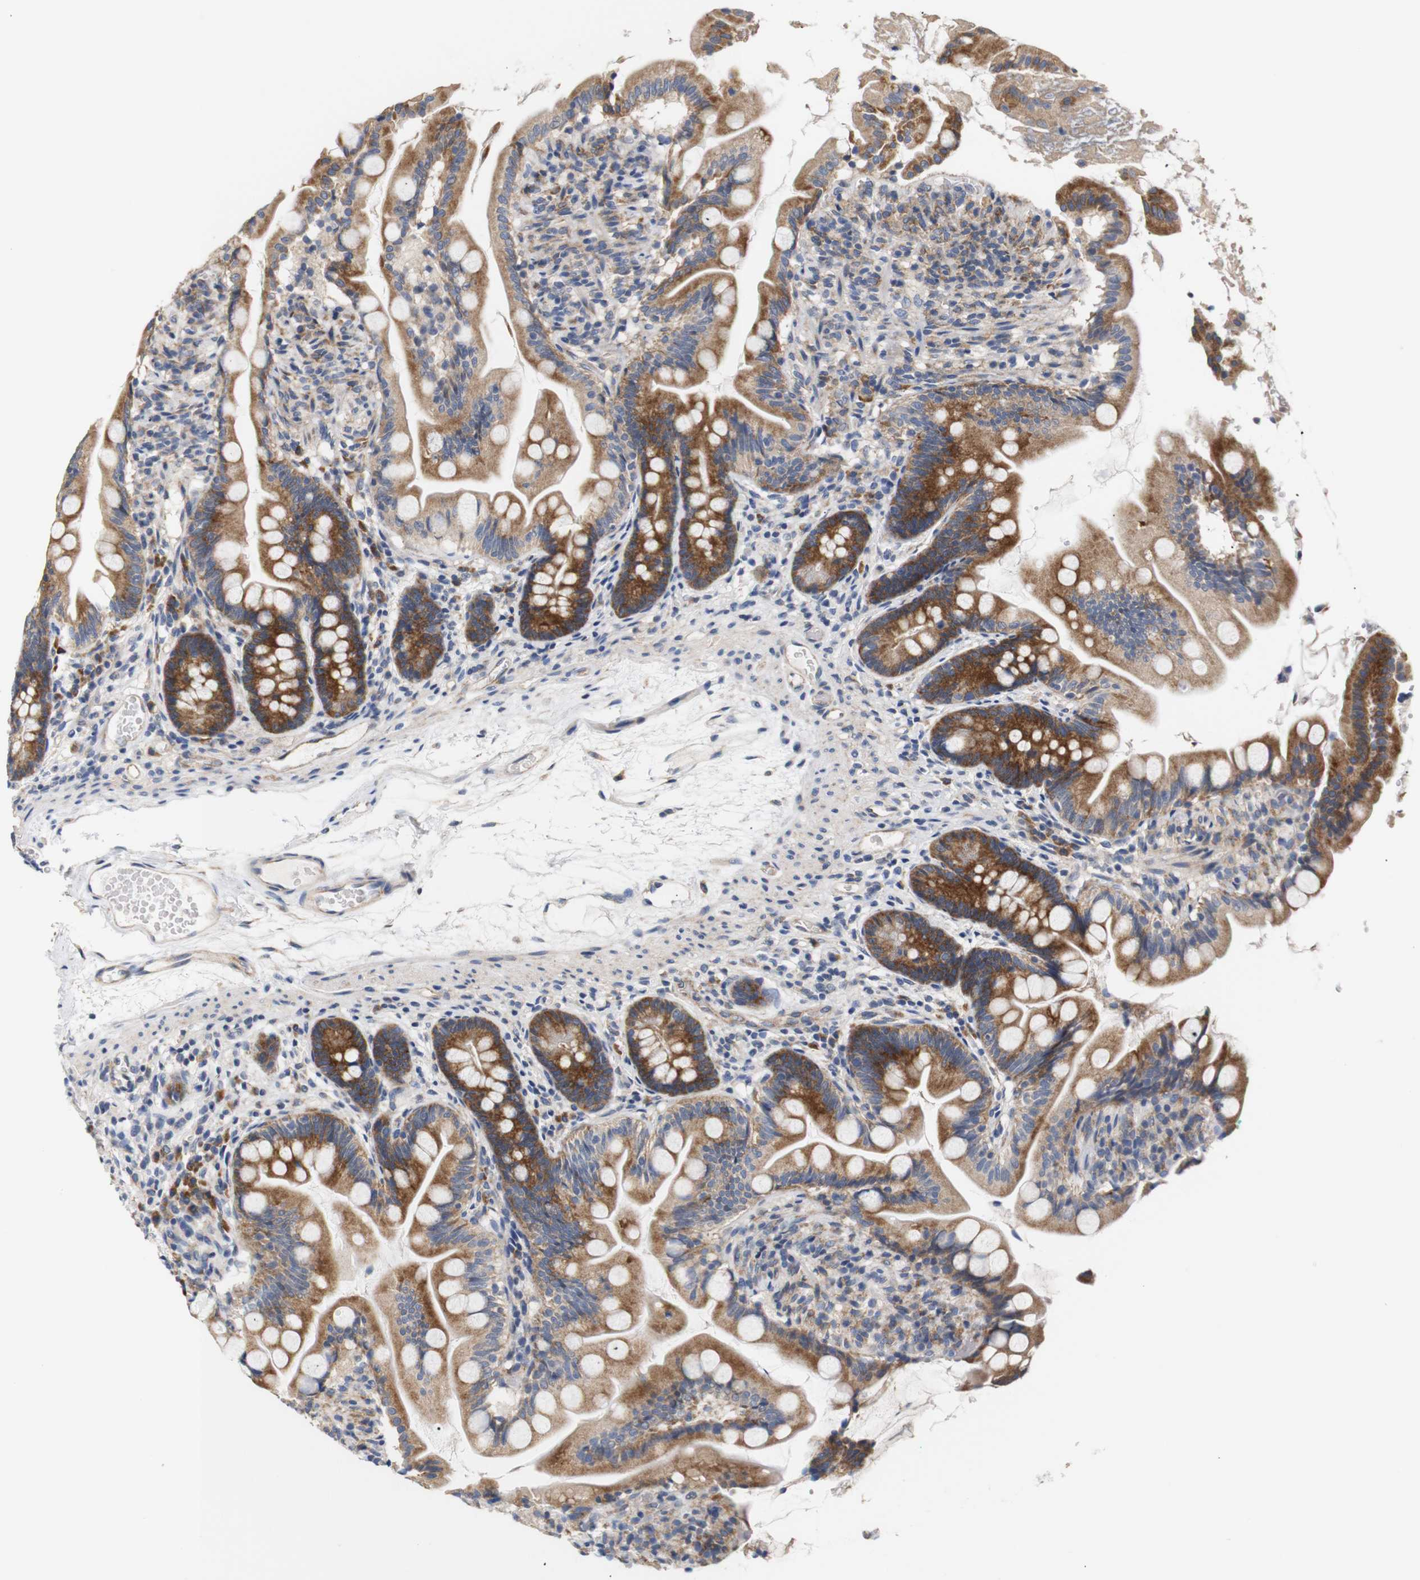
{"staining": {"intensity": "strong", "quantity": ">75%", "location": "cytoplasmic/membranous"}, "tissue": "small intestine", "cell_type": "Glandular cells", "image_type": "normal", "snomed": [{"axis": "morphology", "description": "Normal tissue, NOS"}, {"axis": "topography", "description": "Small intestine"}], "caption": "DAB immunohistochemical staining of unremarkable small intestine shows strong cytoplasmic/membranous protein expression in about >75% of glandular cells. The protein of interest is shown in brown color, while the nuclei are stained blue.", "gene": "TRIM5", "patient": {"sex": "female", "age": 56}}